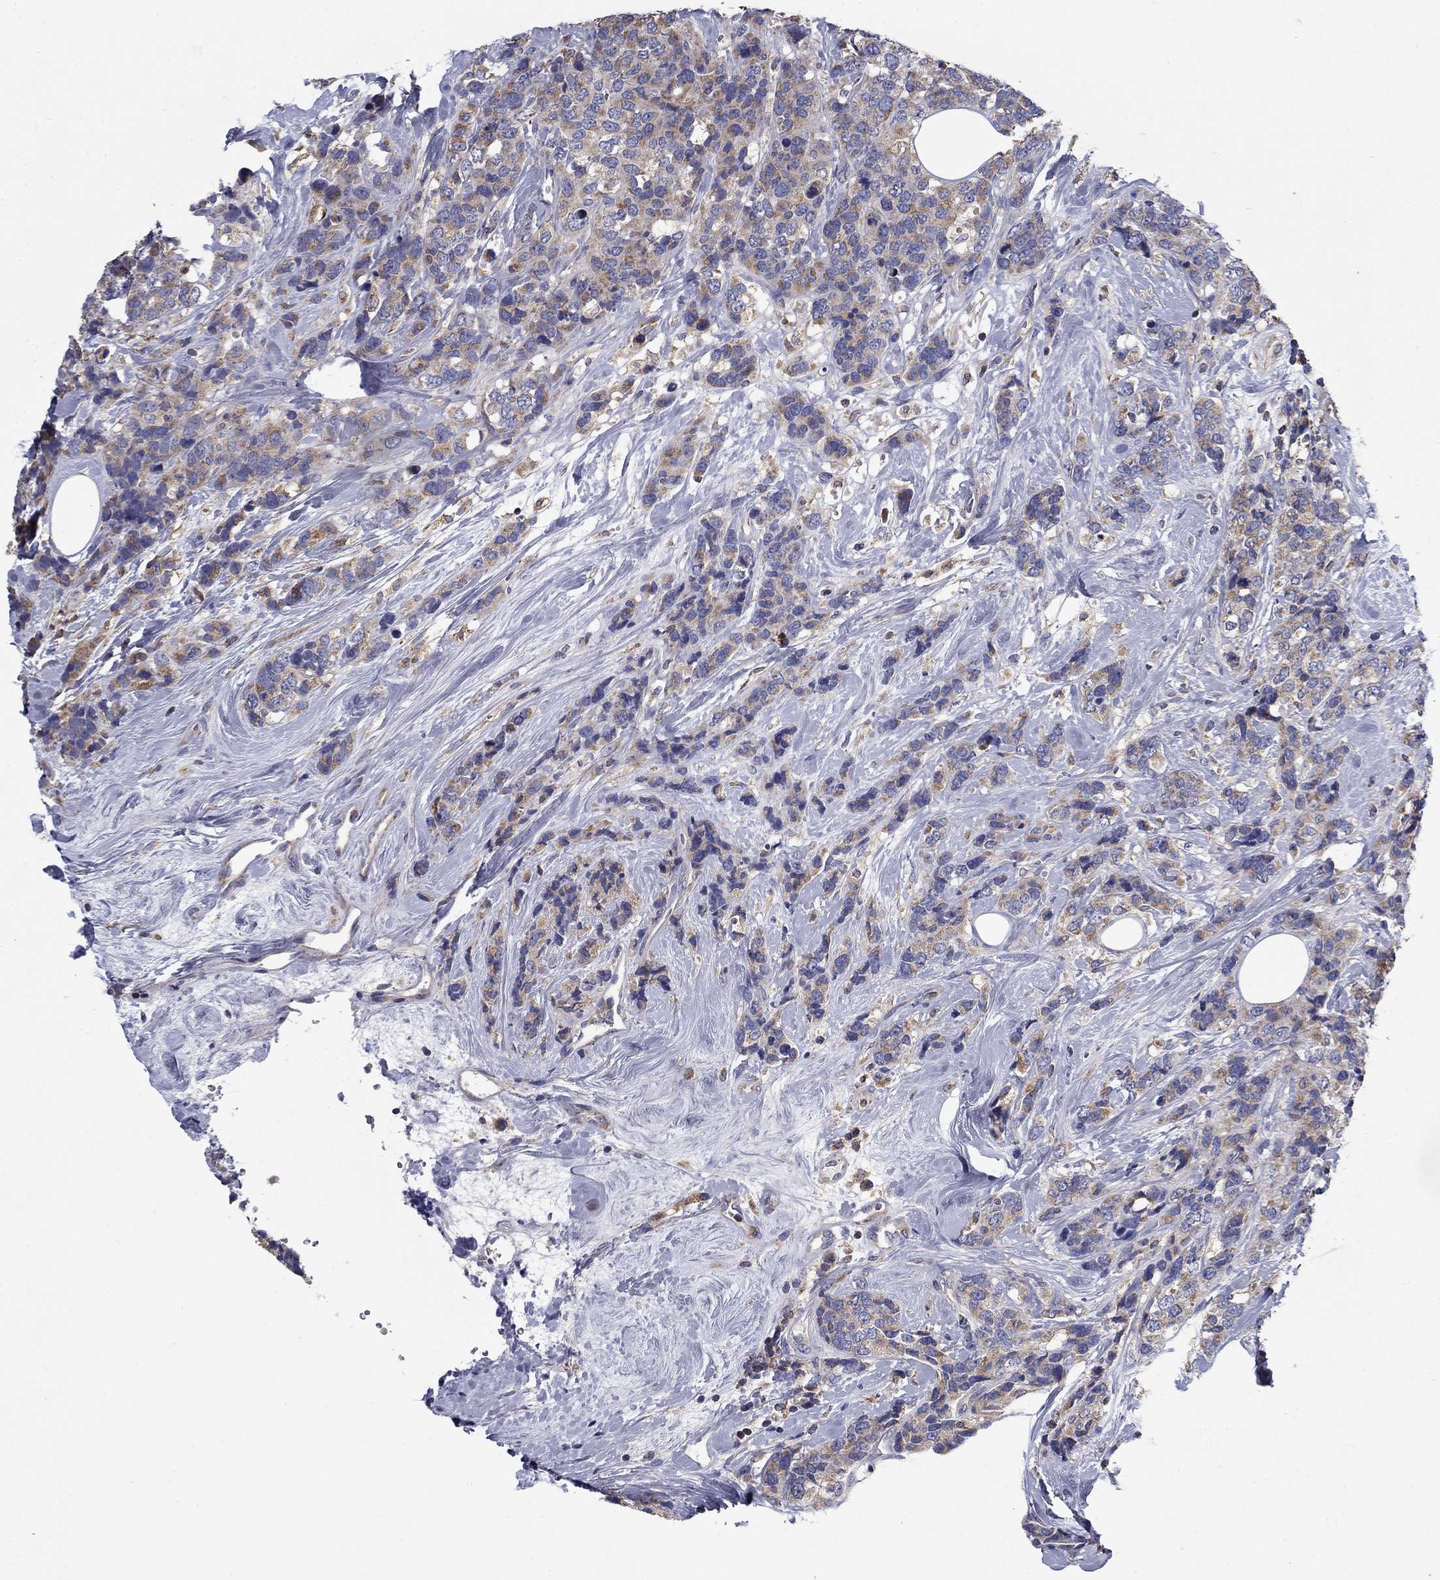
{"staining": {"intensity": "moderate", "quantity": ">75%", "location": "cytoplasmic/membranous"}, "tissue": "breast cancer", "cell_type": "Tumor cells", "image_type": "cancer", "snomed": [{"axis": "morphology", "description": "Lobular carcinoma"}, {"axis": "topography", "description": "Breast"}], "caption": "Protein staining reveals moderate cytoplasmic/membranous positivity in approximately >75% of tumor cells in breast cancer. Using DAB (3,3'-diaminobenzidine) (brown) and hematoxylin (blue) stains, captured at high magnification using brightfield microscopy.", "gene": "NME5", "patient": {"sex": "female", "age": 59}}